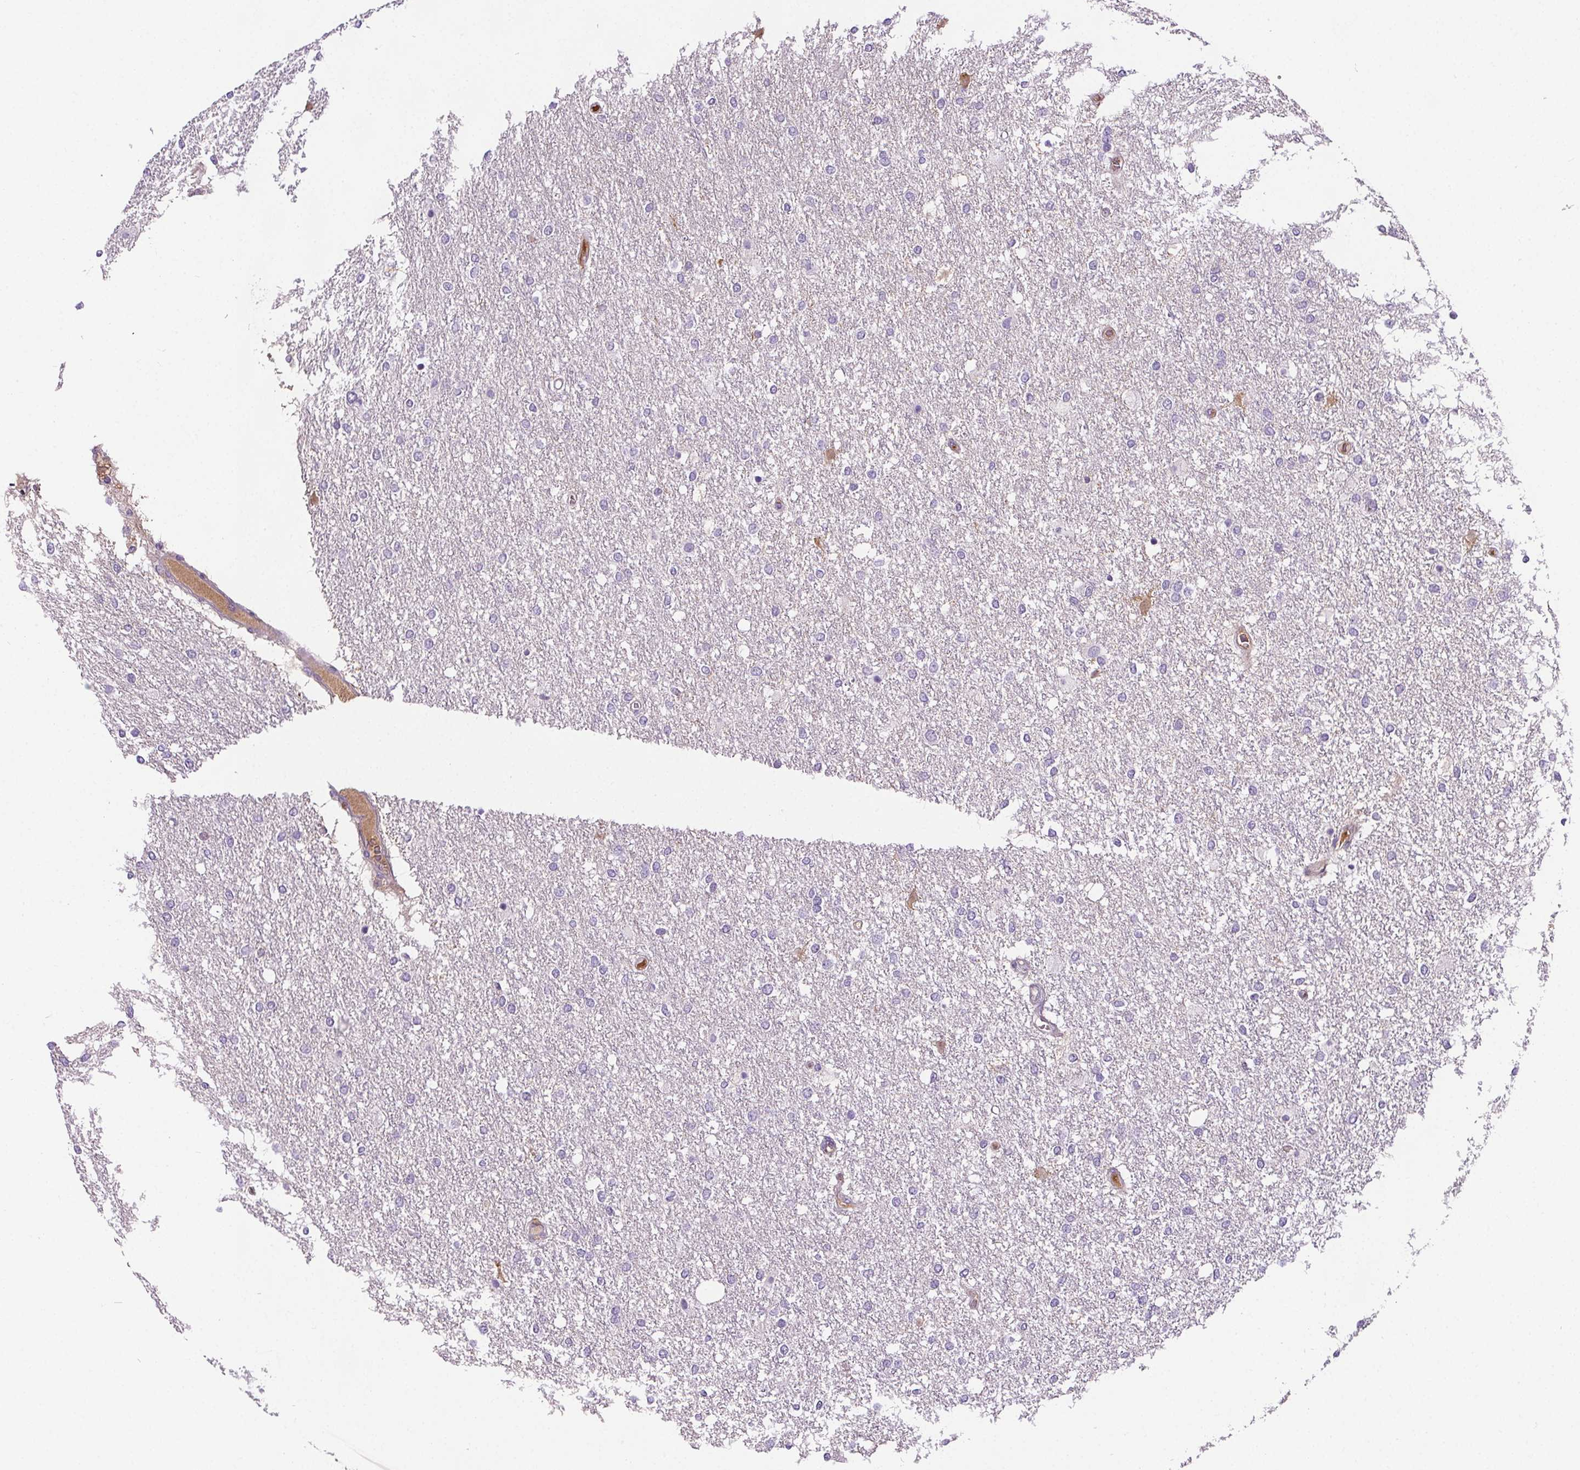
{"staining": {"intensity": "negative", "quantity": "none", "location": "none"}, "tissue": "glioma", "cell_type": "Tumor cells", "image_type": "cancer", "snomed": [{"axis": "morphology", "description": "Glioma, malignant, High grade"}, {"axis": "topography", "description": "Brain"}], "caption": "An immunohistochemistry image of malignant glioma (high-grade) is shown. There is no staining in tumor cells of malignant glioma (high-grade).", "gene": "CD5L", "patient": {"sex": "female", "age": 61}}